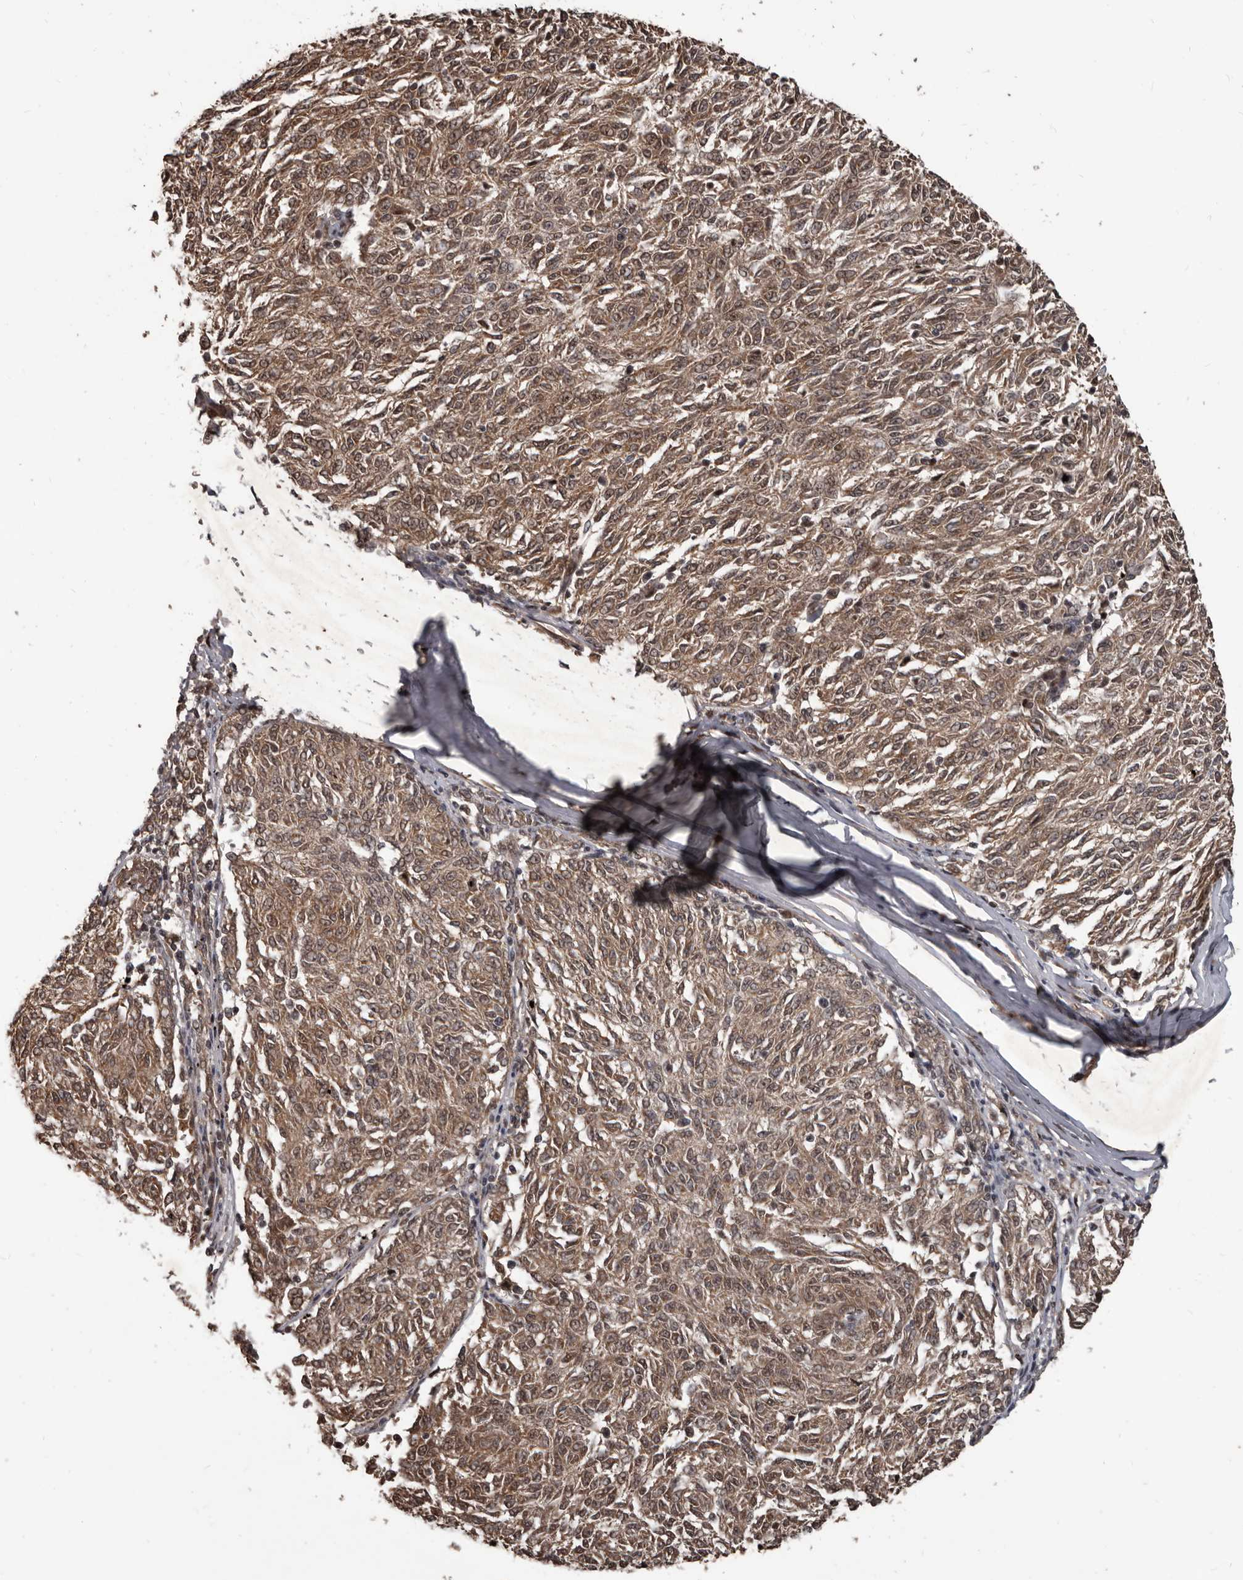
{"staining": {"intensity": "moderate", "quantity": ">75%", "location": "cytoplasmic/membranous,nuclear"}, "tissue": "melanoma", "cell_type": "Tumor cells", "image_type": "cancer", "snomed": [{"axis": "morphology", "description": "Malignant melanoma, NOS"}, {"axis": "topography", "description": "Skin"}], "caption": "Tumor cells display moderate cytoplasmic/membranous and nuclear positivity in approximately >75% of cells in melanoma. The protein of interest is stained brown, and the nuclei are stained in blue (DAB (3,3'-diaminobenzidine) IHC with brightfield microscopy, high magnification).", "gene": "AHR", "patient": {"sex": "female", "age": 72}}